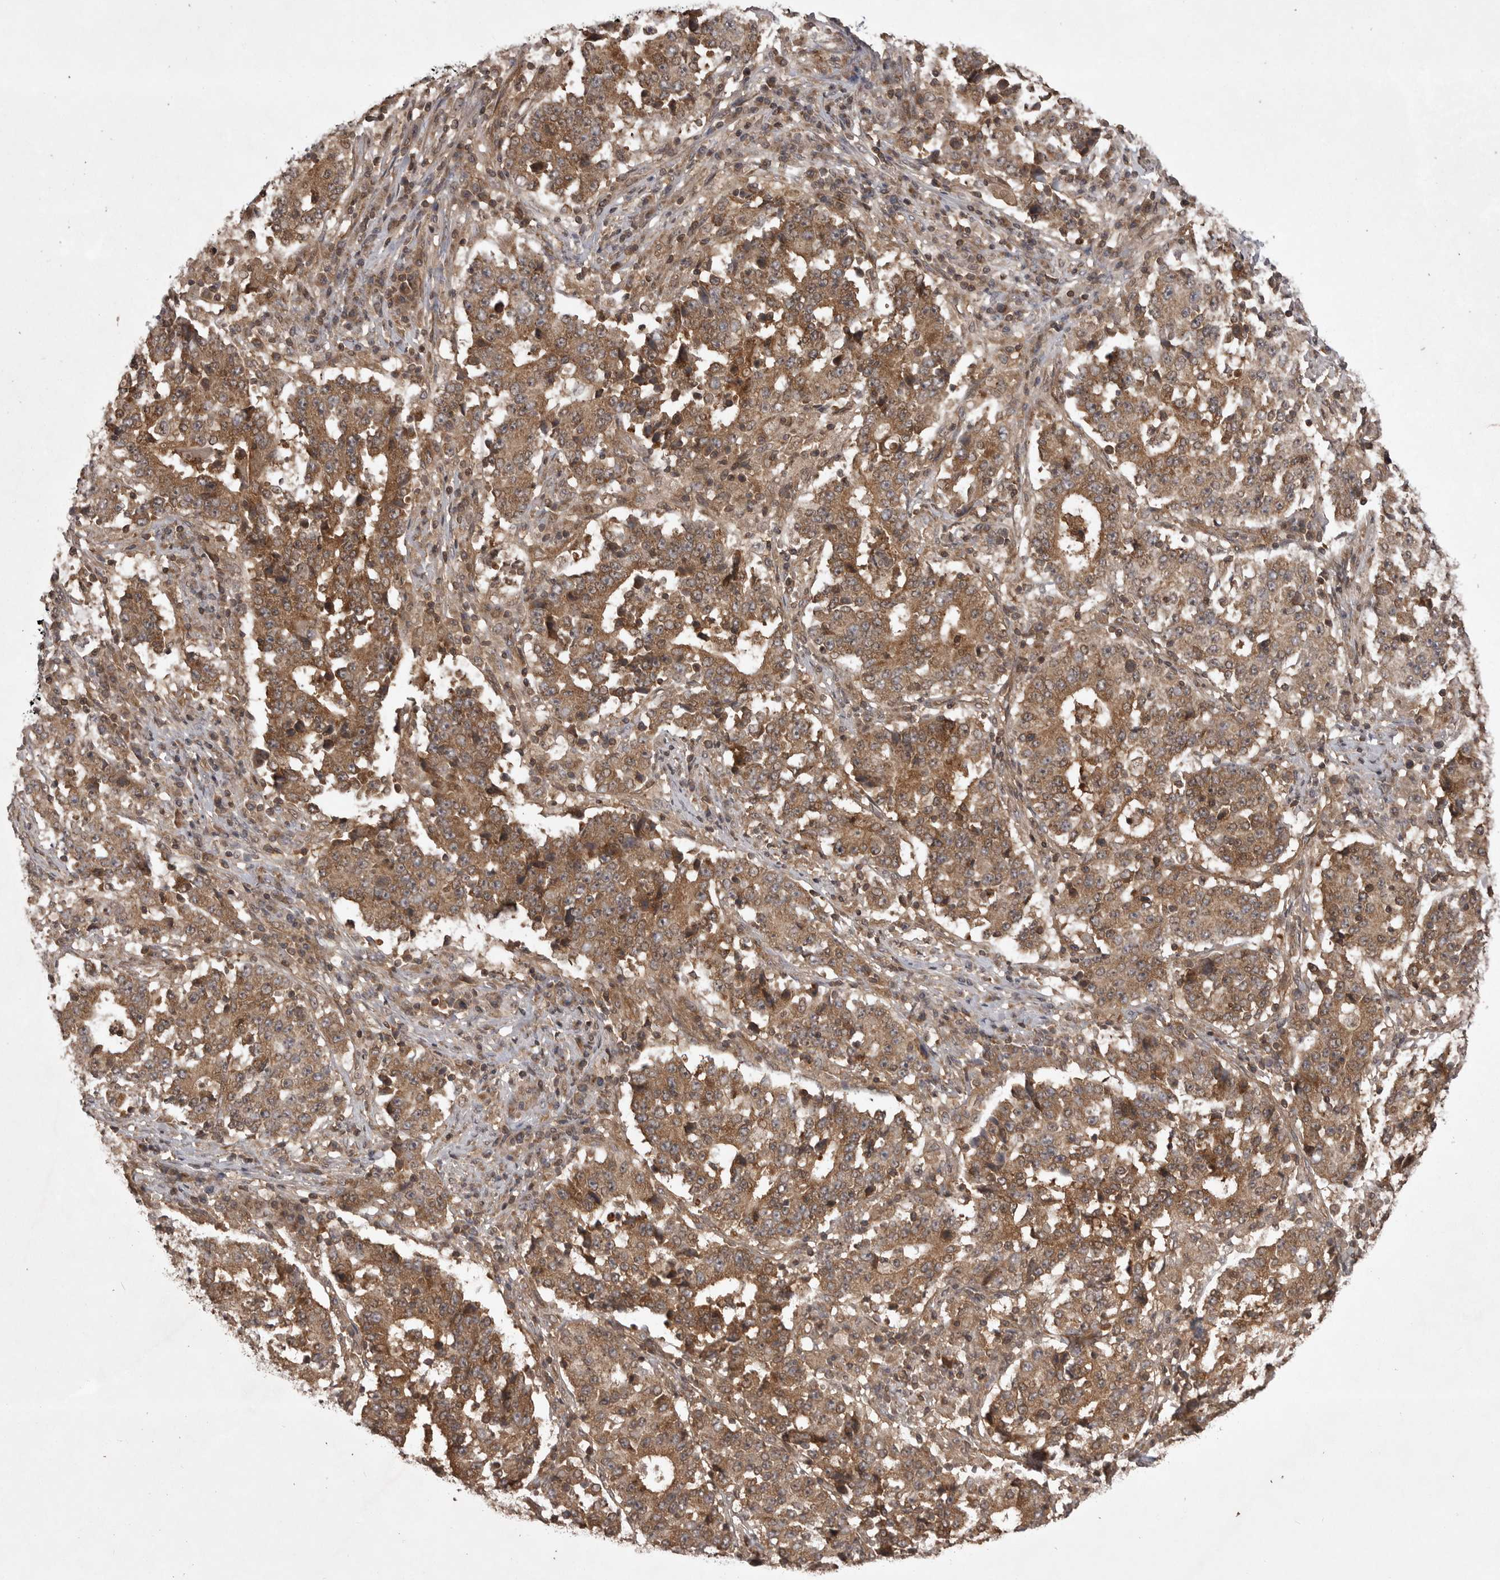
{"staining": {"intensity": "moderate", "quantity": ">75%", "location": "cytoplasmic/membranous"}, "tissue": "stomach cancer", "cell_type": "Tumor cells", "image_type": "cancer", "snomed": [{"axis": "morphology", "description": "Adenocarcinoma, NOS"}, {"axis": "topography", "description": "Stomach"}], "caption": "Stomach adenocarcinoma tissue displays moderate cytoplasmic/membranous expression in about >75% of tumor cells, visualized by immunohistochemistry.", "gene": "STK24", "patient": {"sex": "male", "age": 59}}